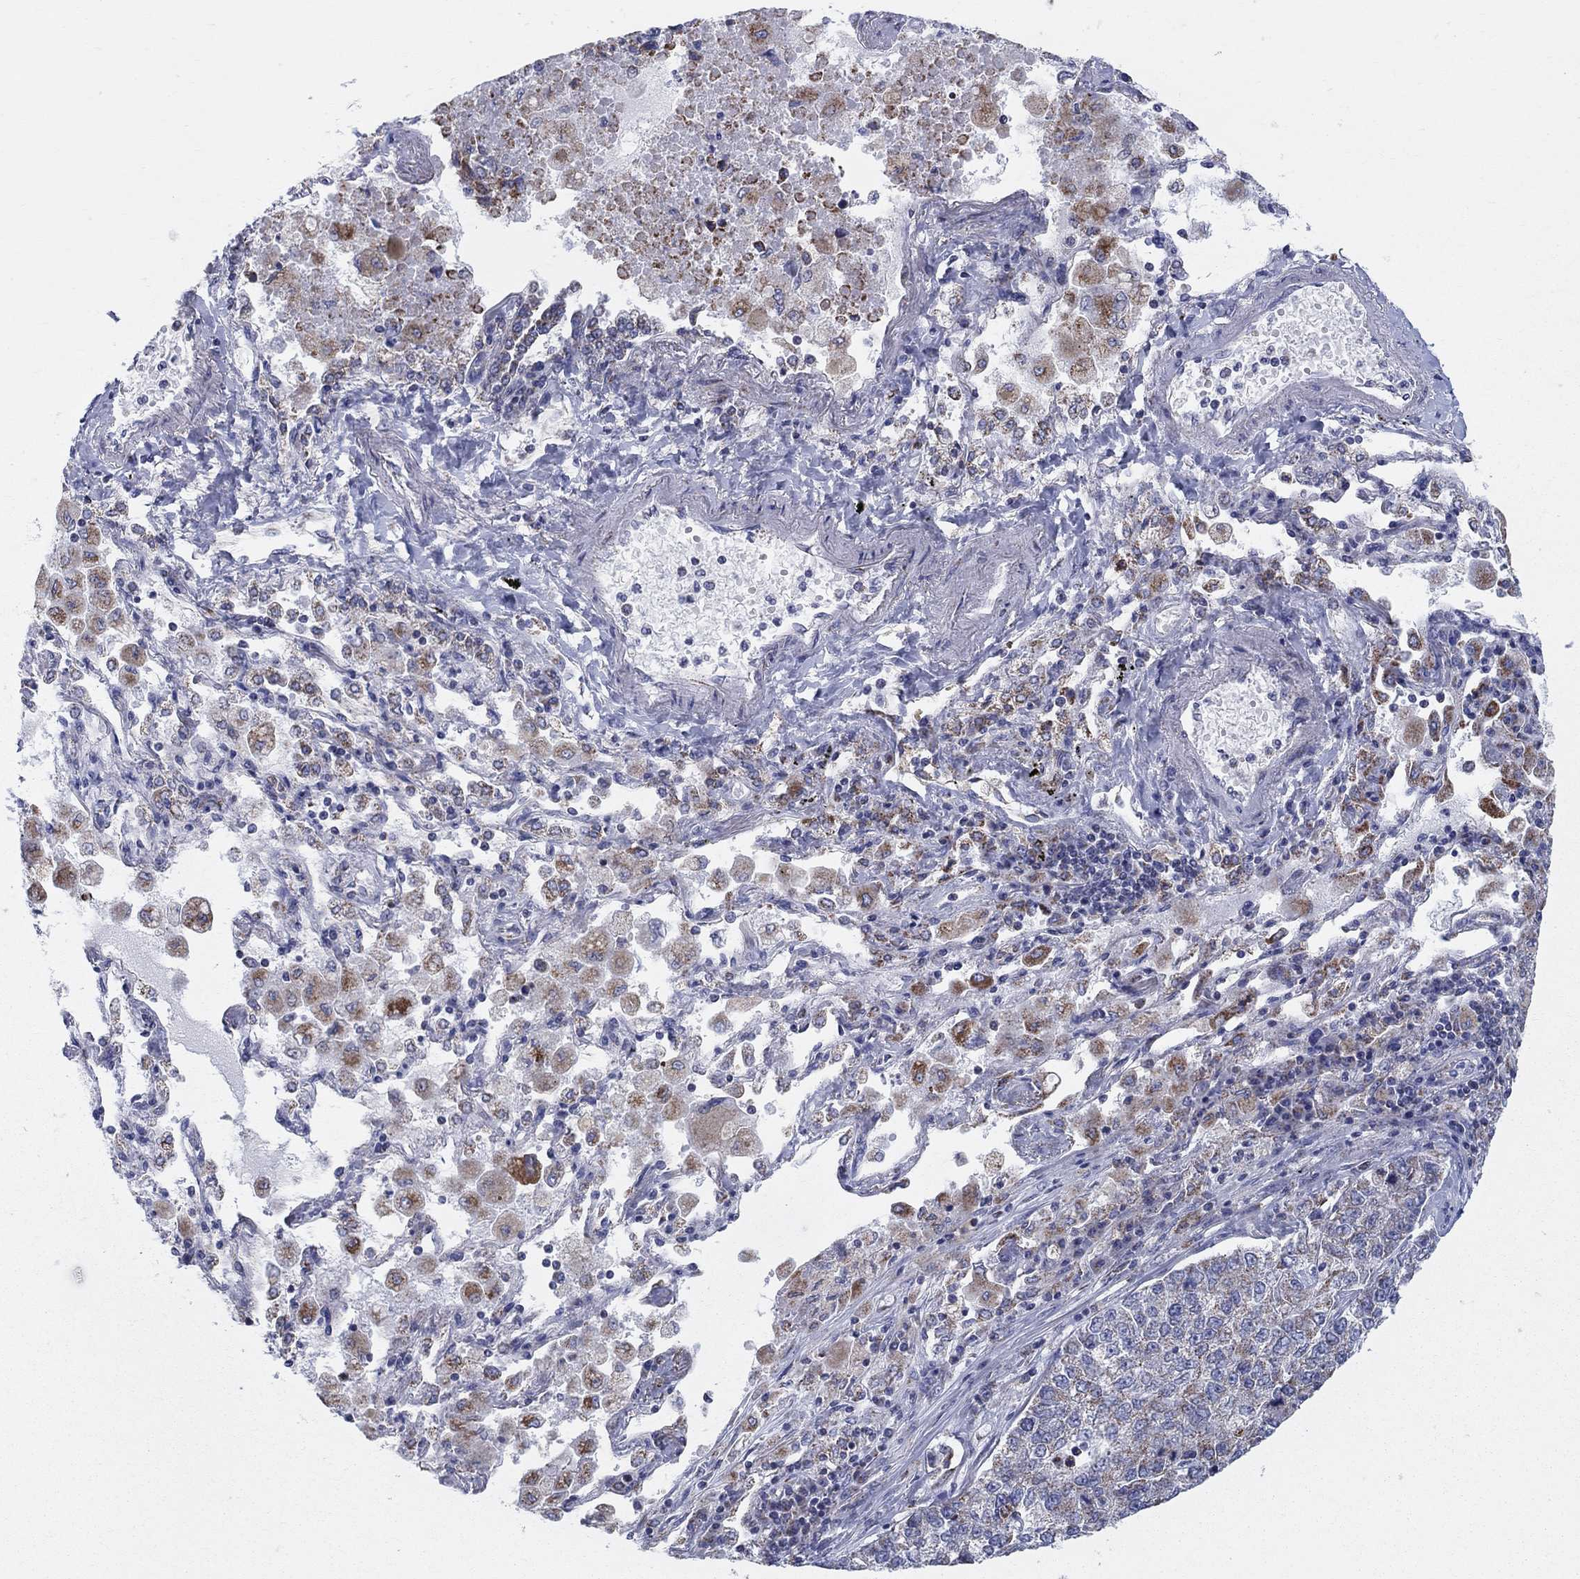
{"staining": {"intensity": "moderate", "quantity": "<25%", "location": "cytoplasmic/membranous"}, "tissue": "lung cancer", "cell_type": "Tumor cells", "image_type": "cancer", "snomed": [{"axis": "morphology", "description": "Adenocarcinoma, NOS"}, {"axis": "topography", "description": "Lung"}], "caption": "Protein staining of lung cancer (adenocarcinoma) tissue reveals moderate cytoplasmic/membranous staining in approximately <25% of tumor cells. The staining was performed using DAB (3,3'-diaminobenzidine) to visualize the protein expression in brown, while the nuclei were stained in blue with hematoxylin (Magnification: 20x).", "gene": "KISS1R", "patient": {"sex": "male", "age": 49}}